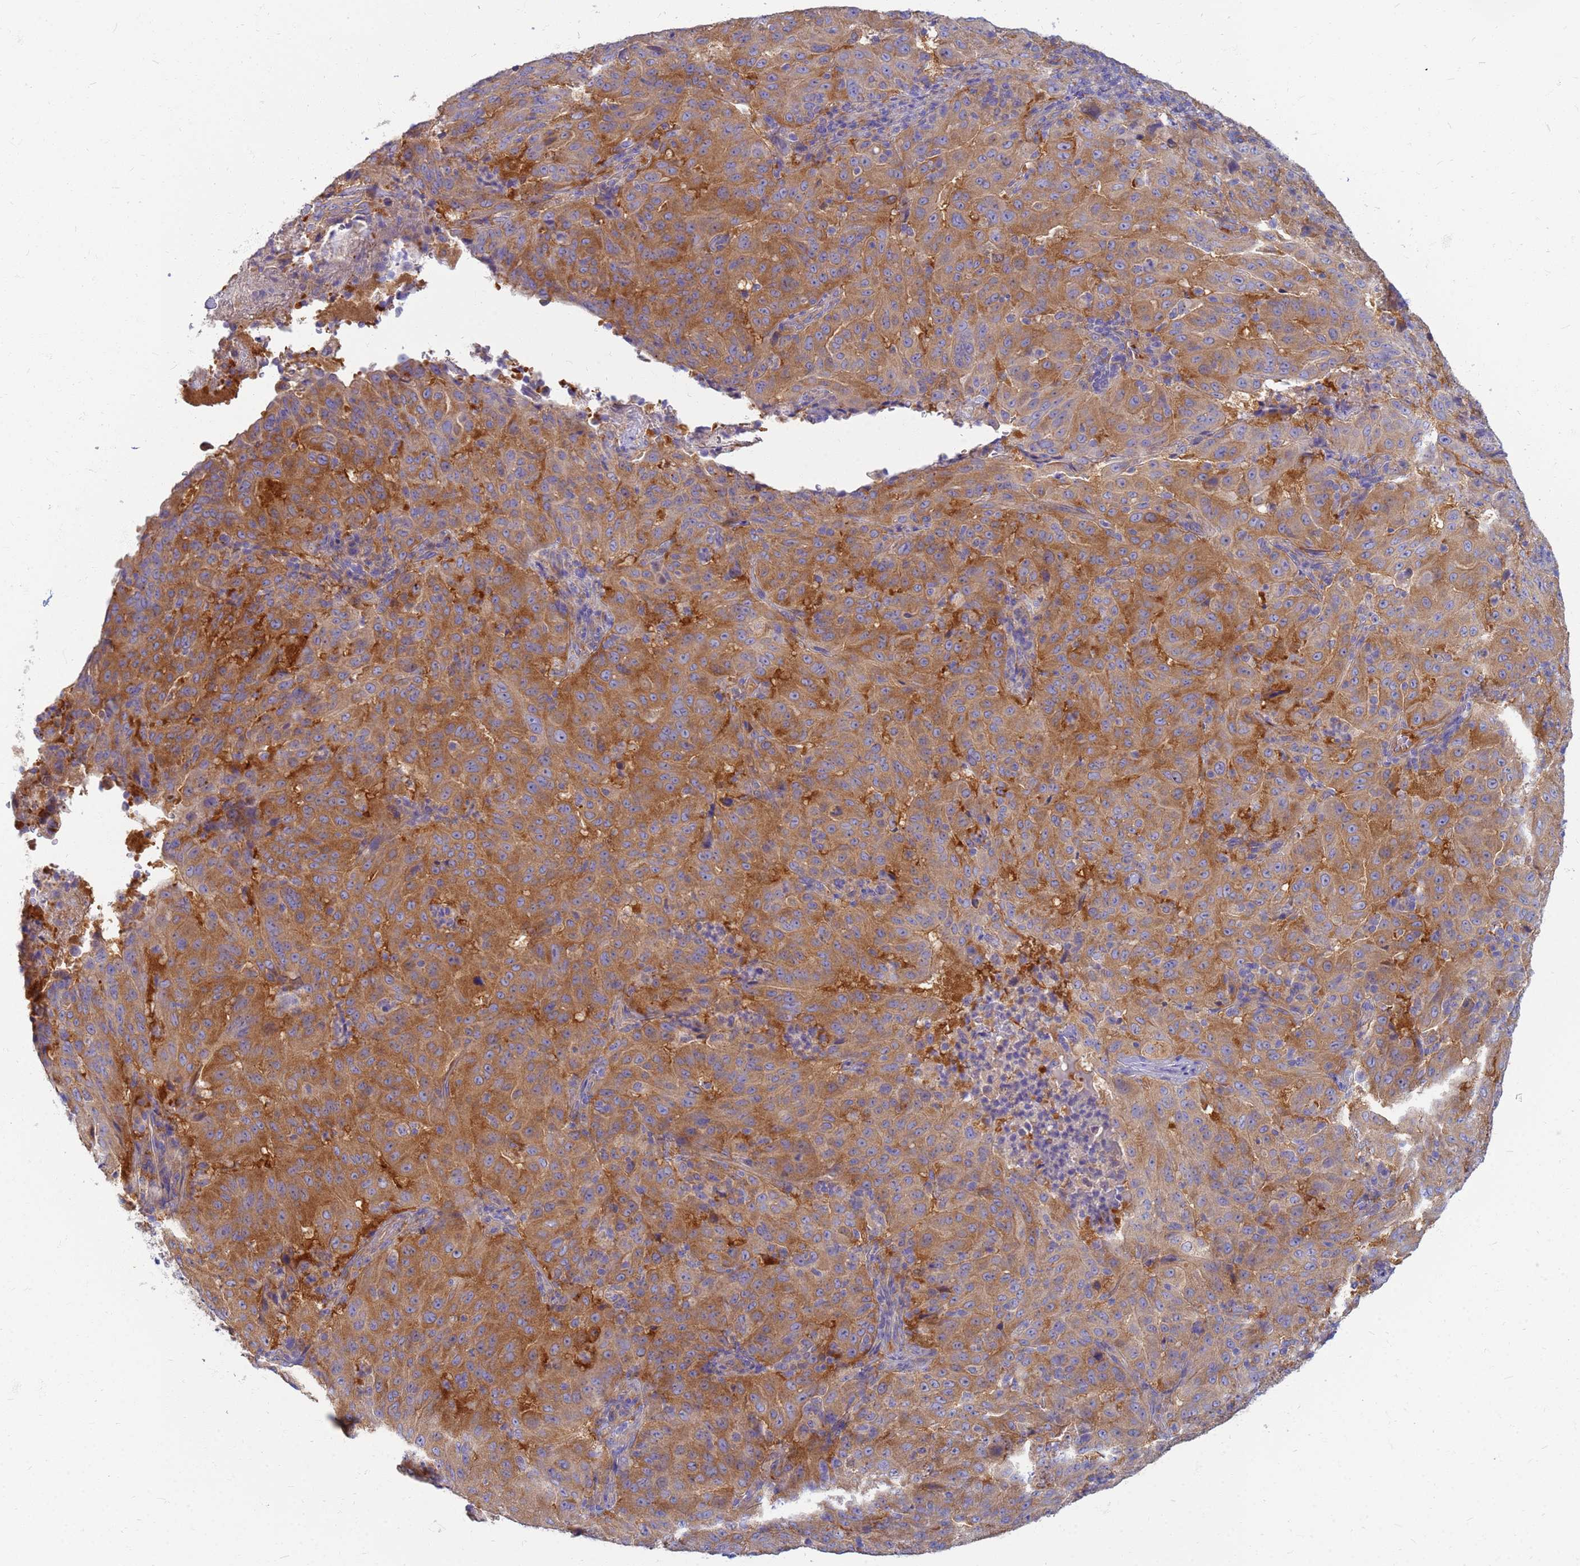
{"staining": {"intensity": "moderate", "quantity": ">75%", "location": "cytoplasmic/membranous"}, "tissue": "pancreatic cancer", "cell_type": "Tumor cells", "image_type": "cancer", "snomed": [{"axis": "morphology", "description": "Adenocarcinoma, NOS"}, {"axis": "topography", "description": "Pancreas"}], "caption": "Protein staining of adenocarcinoma (pancreatic) tissue exhibits moderate cytoplasmic/membranous expression in about >75% of tumor cells.", "gene": "EEA1", "patient": {"sex": "male", "age": 63}}